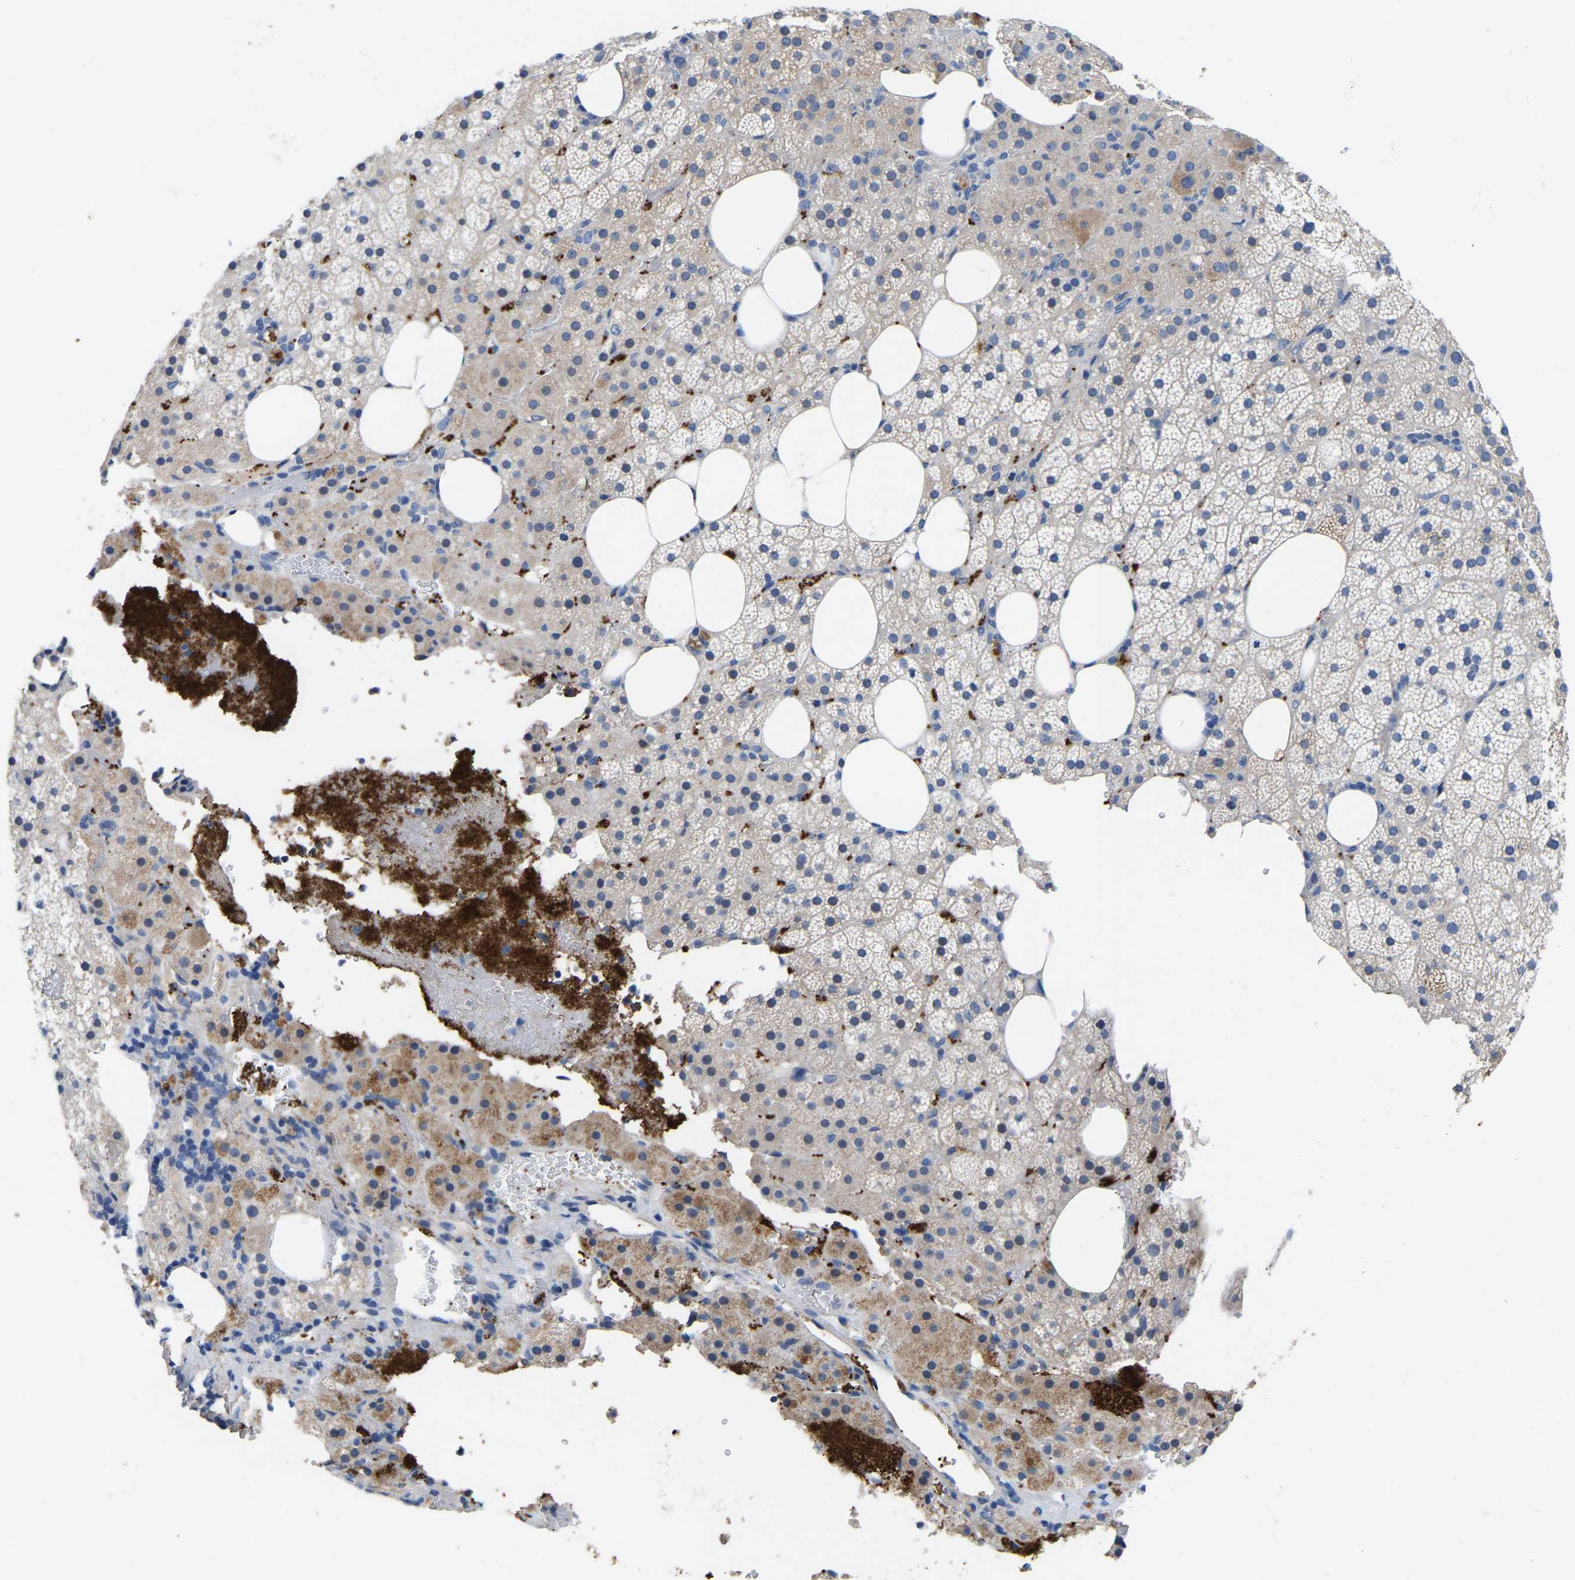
{"staining": {"intensity": "moderate", "quantity": "25%-75%", "location": "cytoplasmic/membranous"}, "tissue": "adrenal gland", "cell_type": "Glandular cells", "image_type": "normal", "snomed": [{"axis": "morphology", "description": "Normal tissue, NOS"}, {"axis": "topography", "description": "Adrenal gland"}], "caption": "Moderate cytoplasmic/membranous expression for a protein is seen in approximately 25%-75% of glandular cells of unremarkable adrenal gland using immunohistochemistry.", "gene": "RAB27B", "patient": {"sex": "female", "age": 59}}